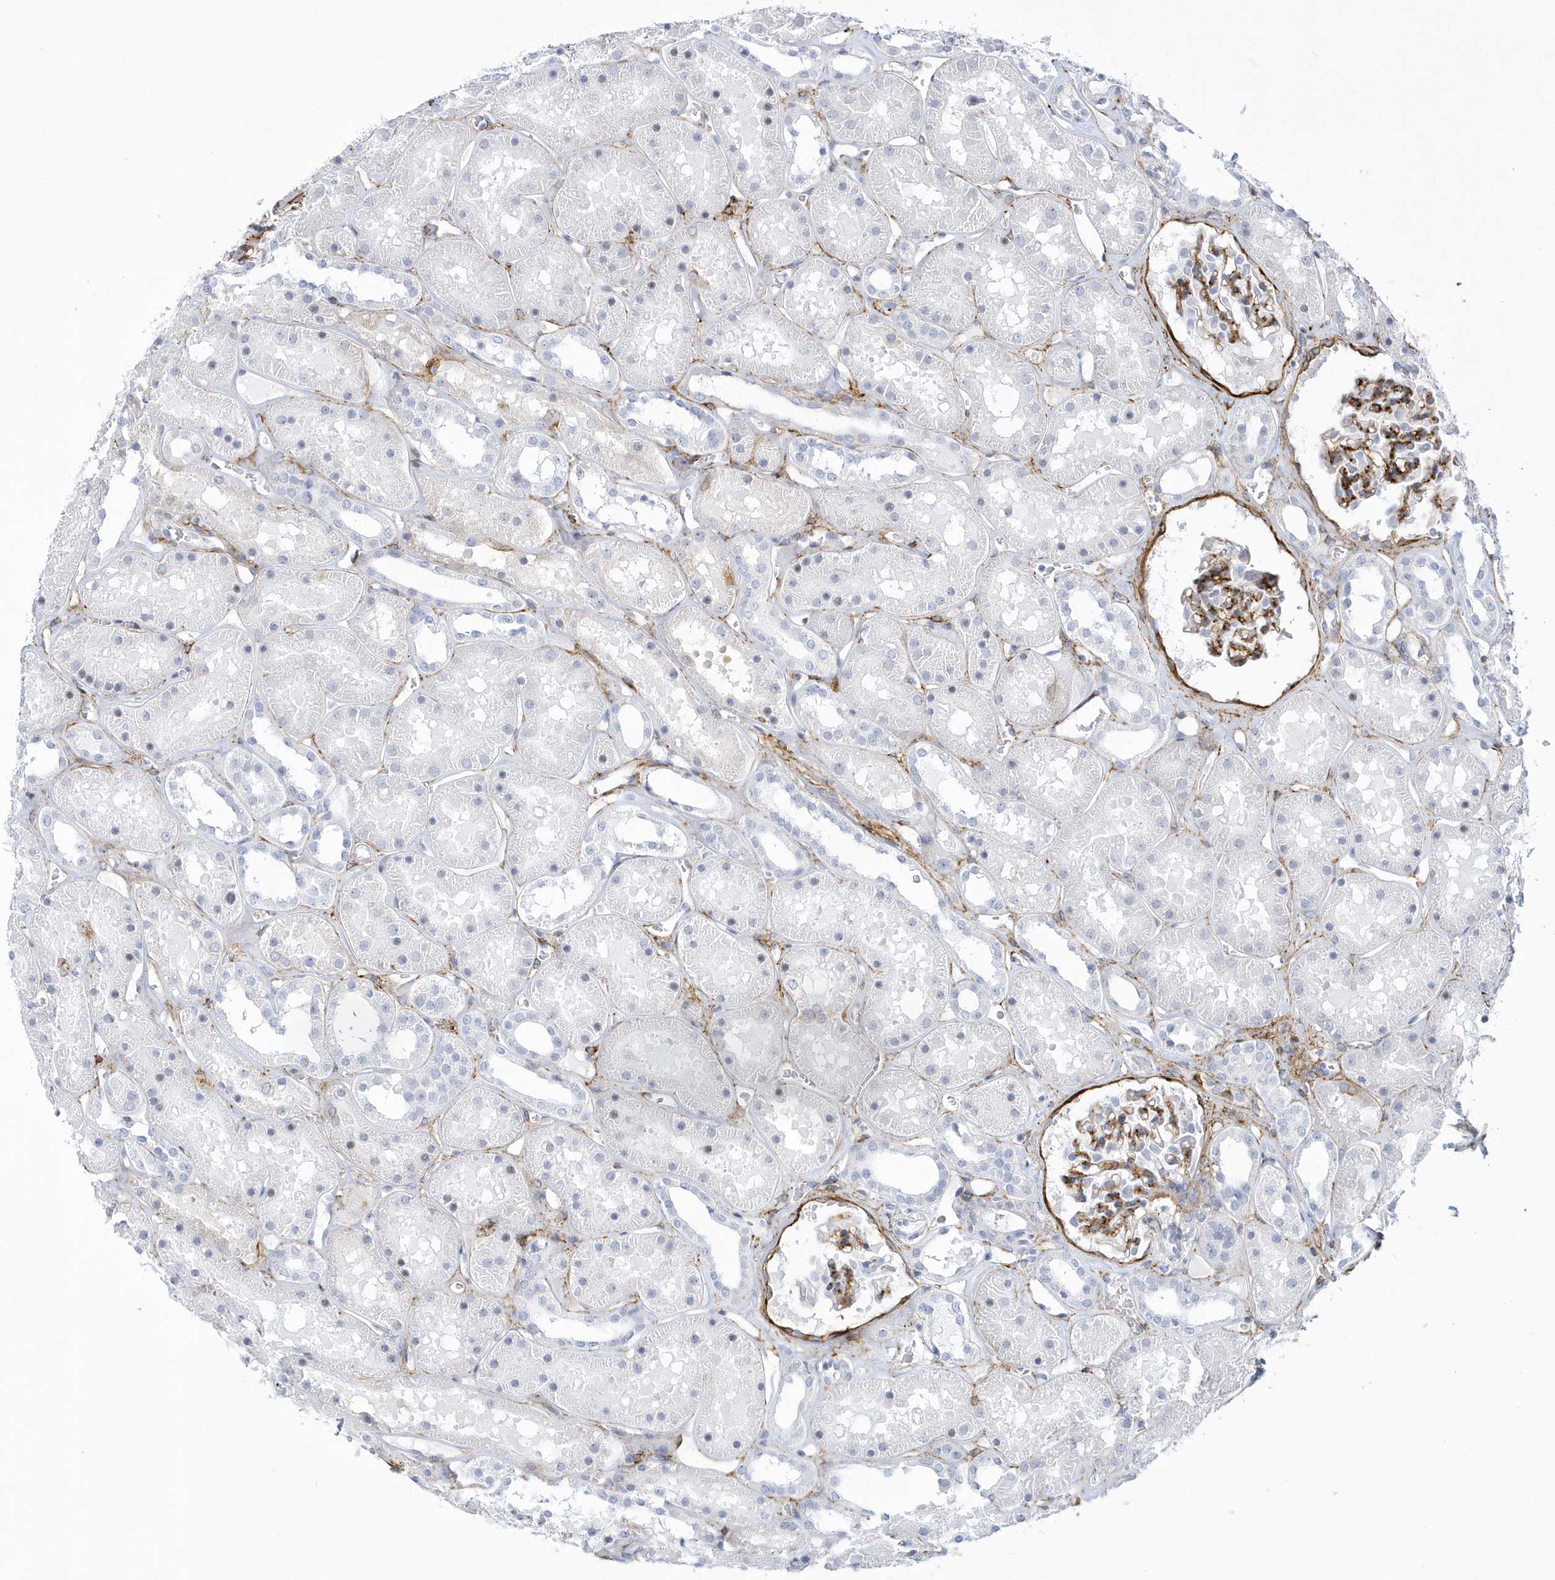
{"staining": {"intensity": "strong", "quantity": "25%-75%", "location": "cytoplasmic/membranous"}, "tissue": "kidney", "cell_type": "Cells in glomeruli", "image_type": "normal", "snomed": [{"axis": "morphology", "description": "Normal tissue, NOS"}, {"axis": "topography", "description": "Kidney"}], "caption": "This image exhibits immunohistochemistry (IHC) staining of benign kidney, with high strong cytoplasmic/membranous expression in approximately 25%-75% of cells in glomeruli.", "gene": "WDR27", "patient": {"sex": "female", "age": 41}}